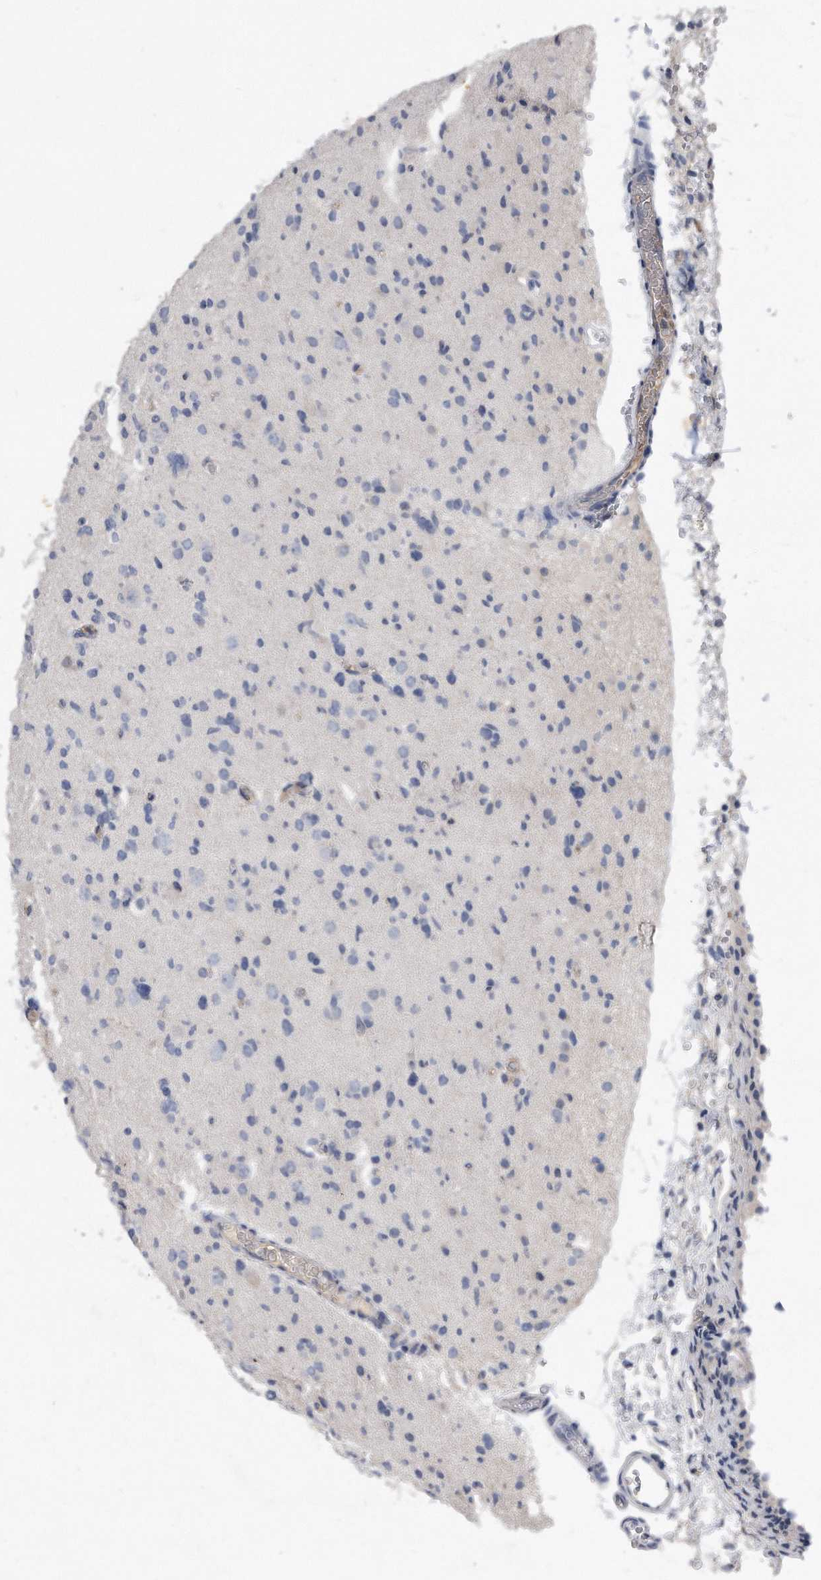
{"staining": {"intensity": "negative", "quantity": "none", "location": "none"}, "tissue": "glioma", "cell_type": "Tumor cells", "image_type": "cancer", "snomed": [{"axis": "morphology", "description": "Glioma, malignant, Low grade"}, {"axis": "topography", "description": "Brain"}], "caption": "A high-resolution histopathology image shows IHC staining of malignant low-grade glioma, which shows no significant expression in tumor cells.", "gene": "HOMER3", "patient": {"sex": "female", "age": 22}}